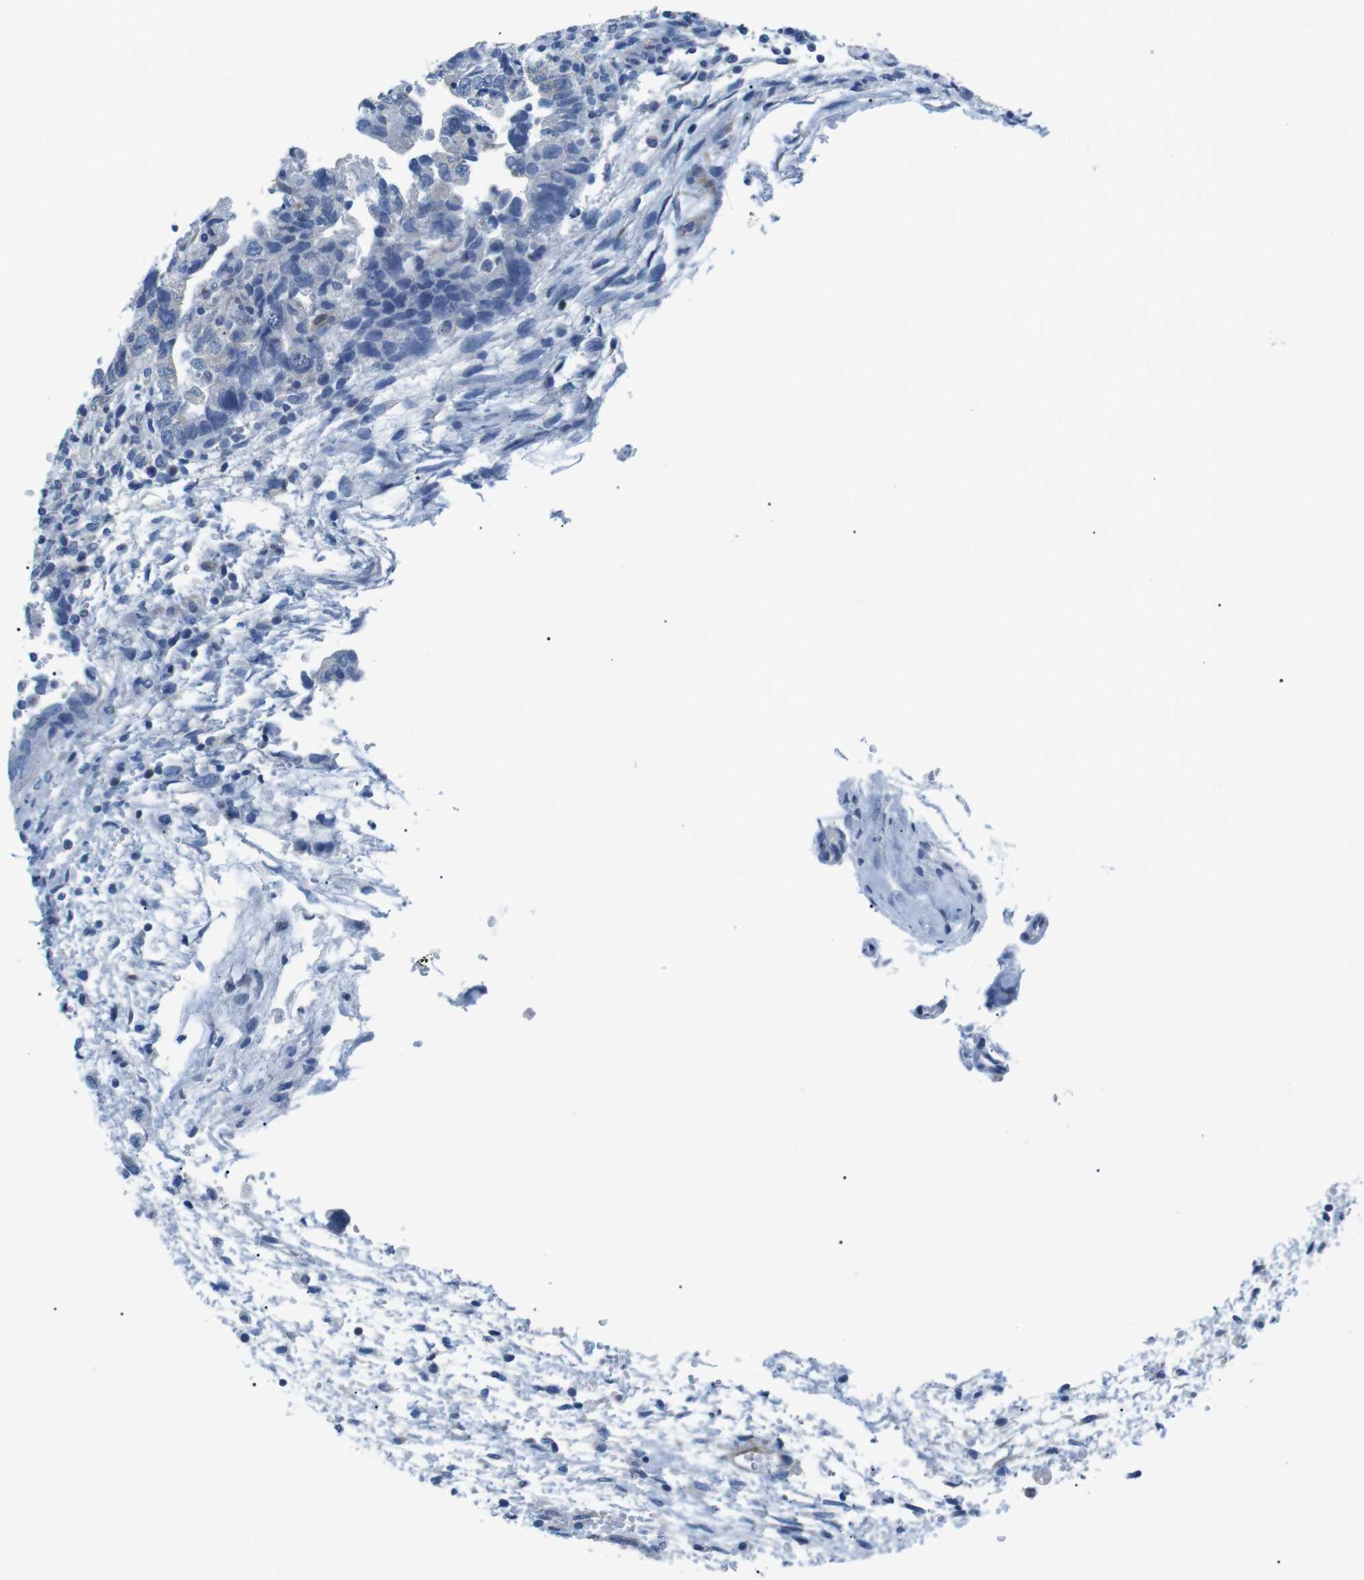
{"staining": {"intensity": "negative", "quantity": "none", "location": "none"}, "tissue": "testis cancer", "cell_type": "Tumor cells", "image_type": "cancer", "snomed": [{"axis": "morphology", "description": "Carcinoma, Embryonal, NOS"}, {"axis": "topography", "description": "Testis"}], "caption": "There is no significant staining in tumor cells of testis cancer.", "gene": "MUC2", "patient": {"sex": "male", "age": 36}}